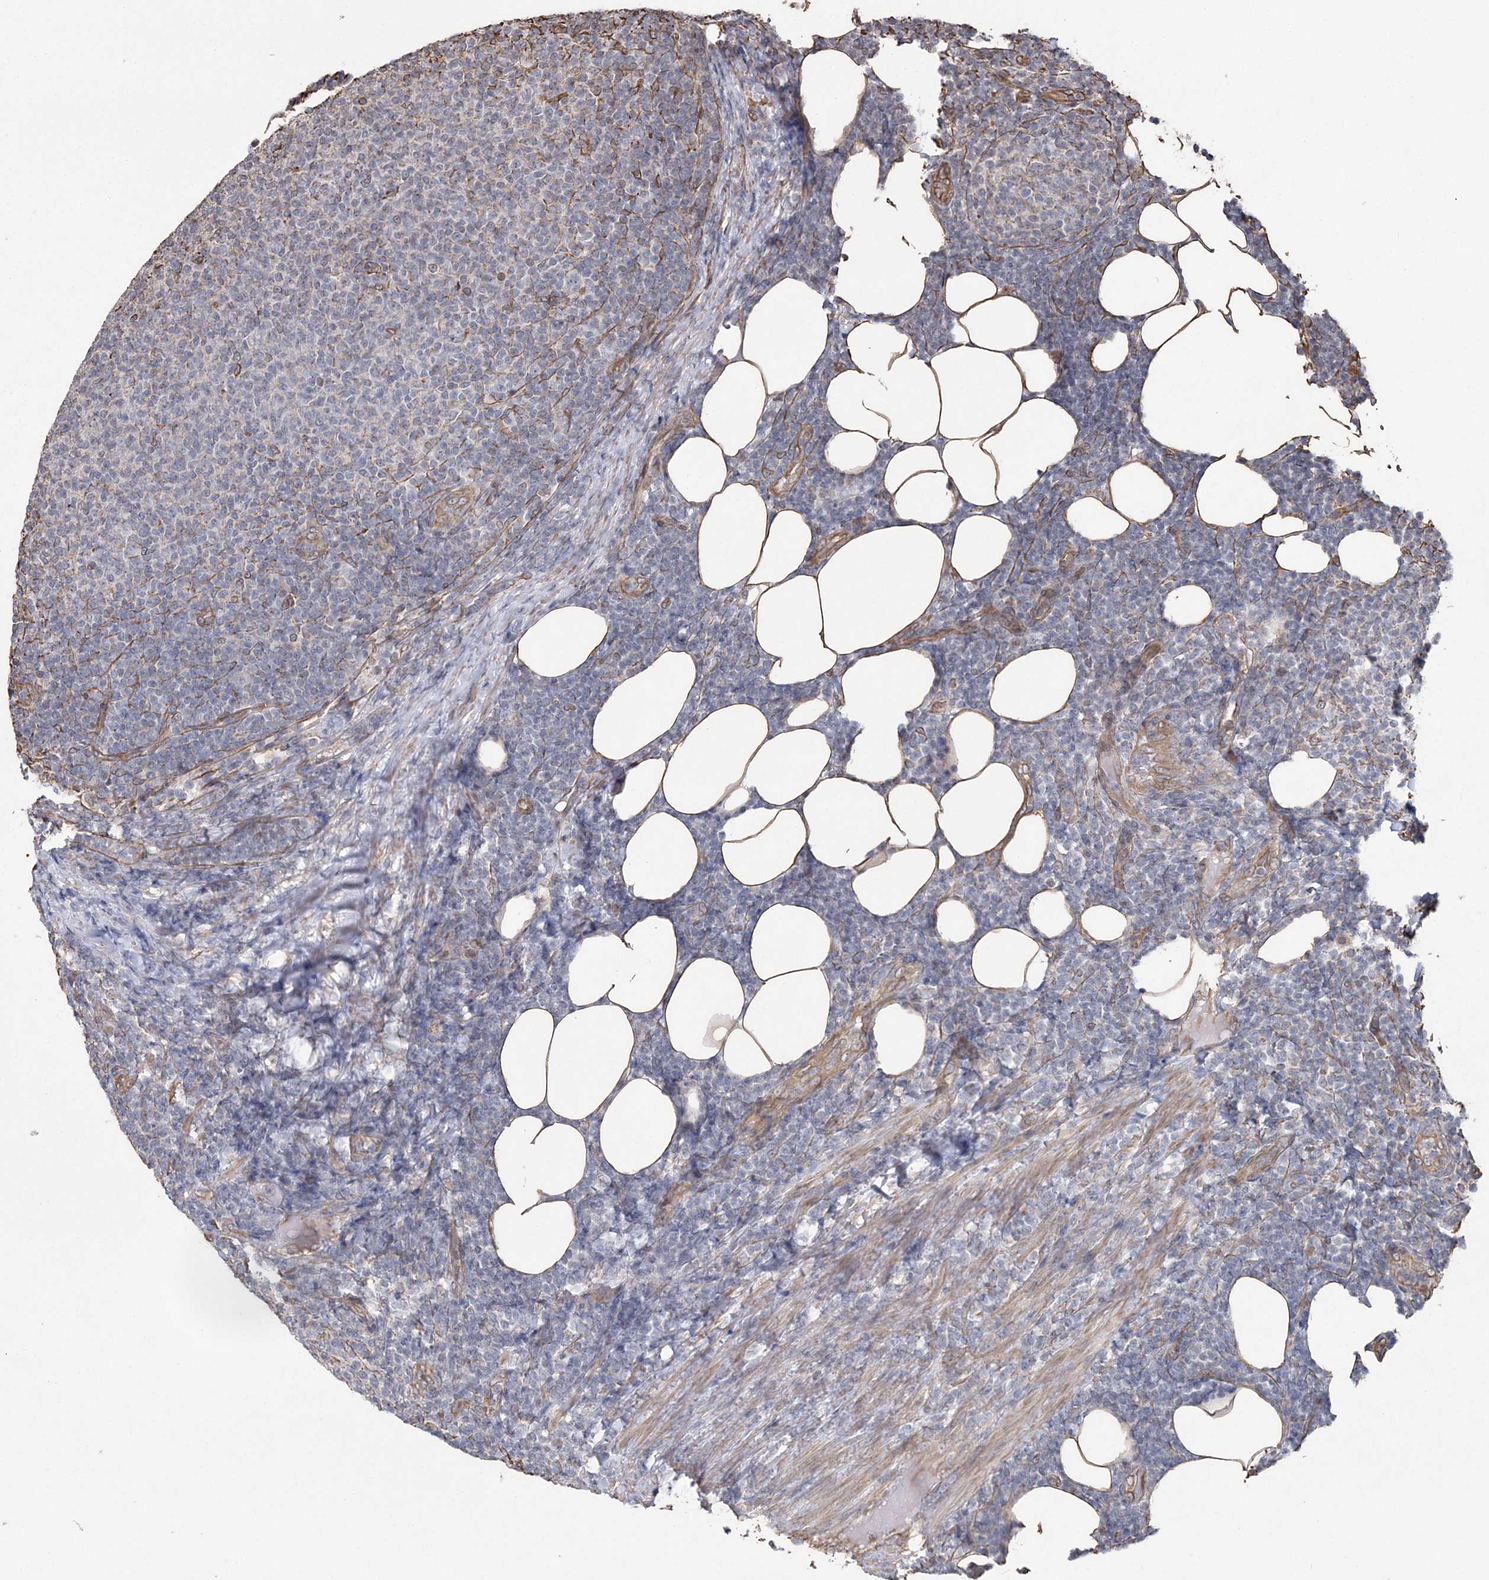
{"staining": {"intensity": "negative", "quantity": "none", "location": "none"}, "tissue": "lymphoma", "cell_type": "Tumor cells", "image_type": "cancer", "snomed": [{"axis": "morphology", "description": "Malignant lymphoma, non-Hodgkin's type, Low grade"}, {"axis": "topography", "description": "Lymph node"}], "caption": "Image shows no significant protein positivity in tumor cells of low-grade malignant lymphoma, non-Hodgkin's type.", "gene": "ATP11B", "patient": {"sex": "male", "age": 66}}